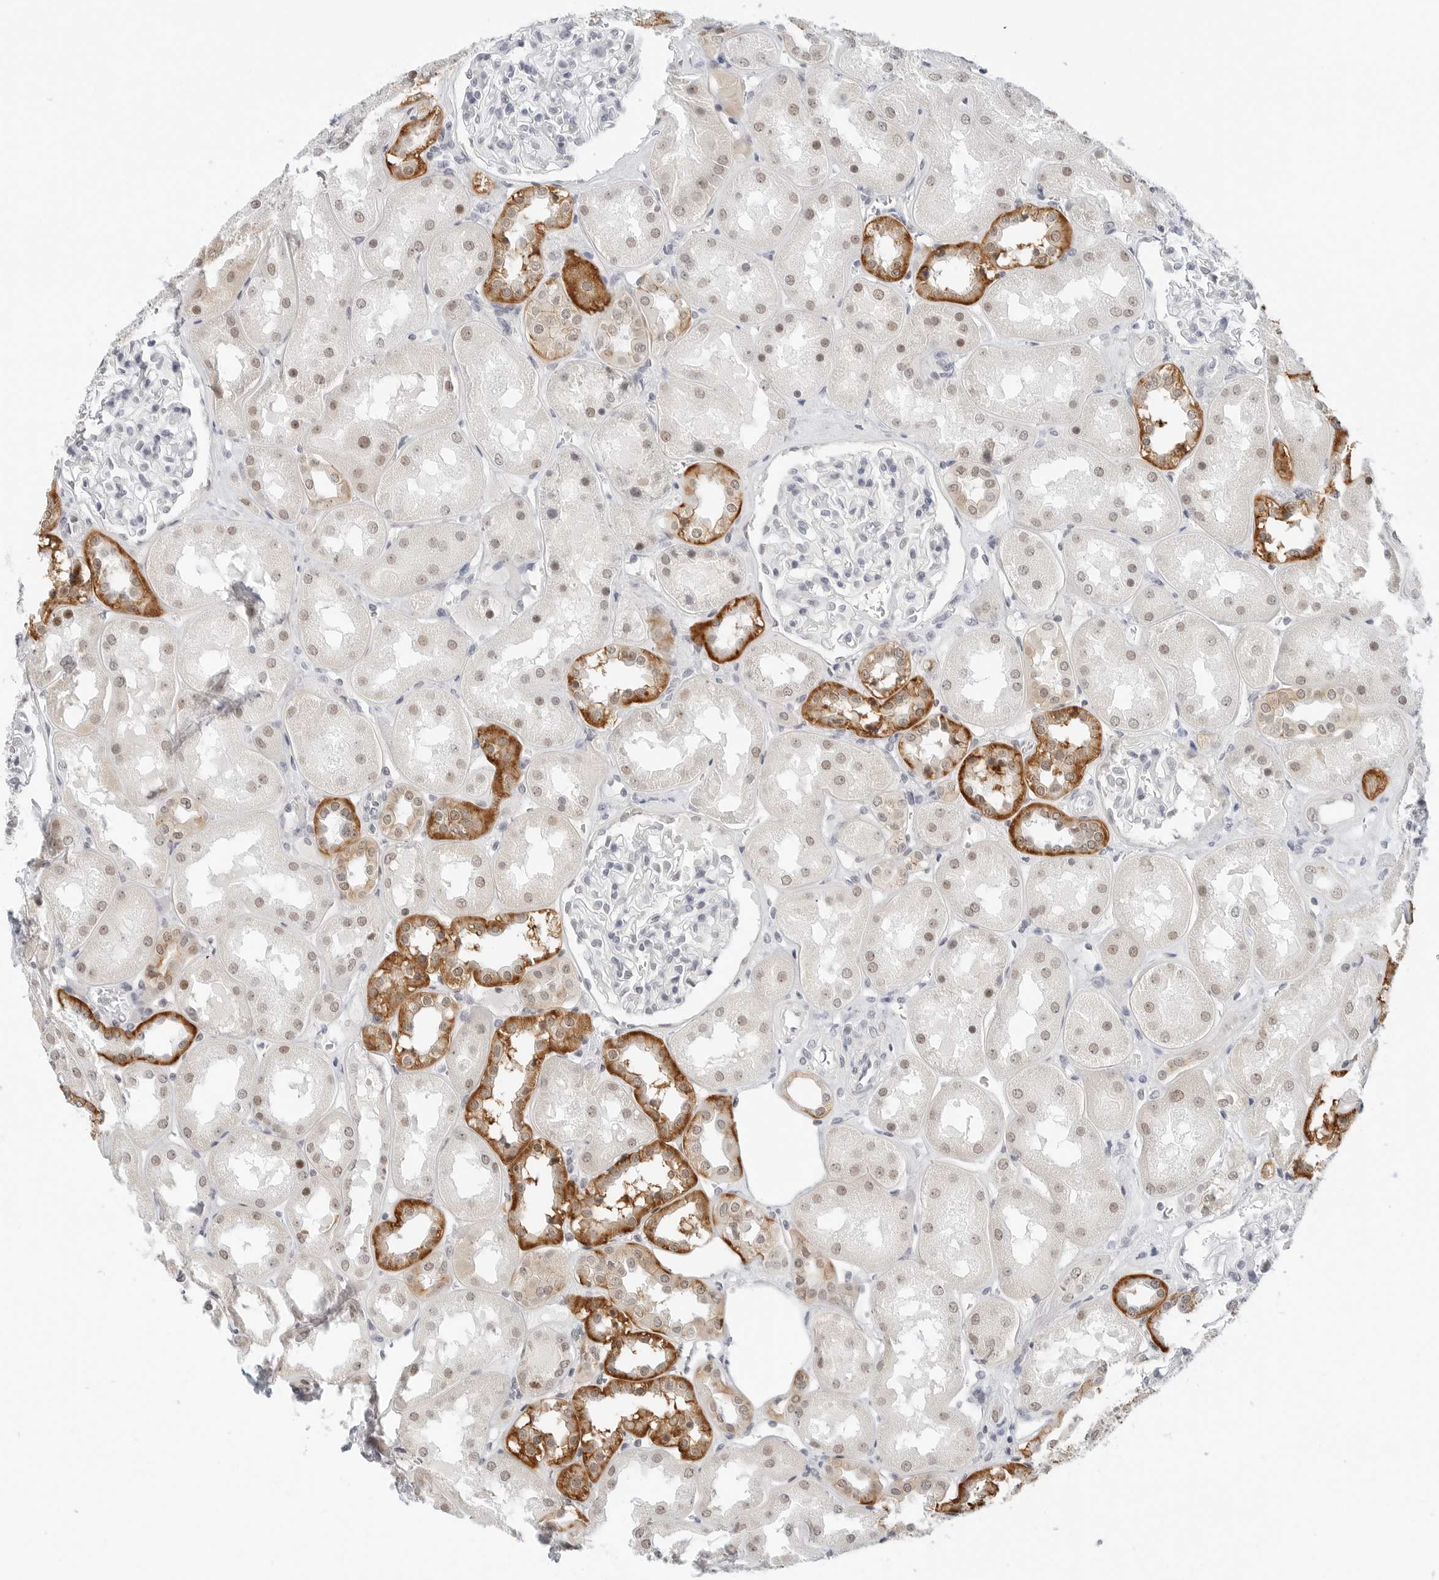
{"staining": {"intensity": "negative", "quantity": "none", "location": "none"}, "tissue": "kidney", "cell_type": "Cells in glomeruli", "image_type": "normal", "snomed": [{"axis": "morphology", "description": "Normal tissue, NOS"}, {"axis": "topography", "description": "Kidney"}], "caption": "The photomicrograph shows no staining of cells in glomeruli in unremarkable kidney.", "gene": "TSEN2", "patient": {"sex": "male", "age": 70}}